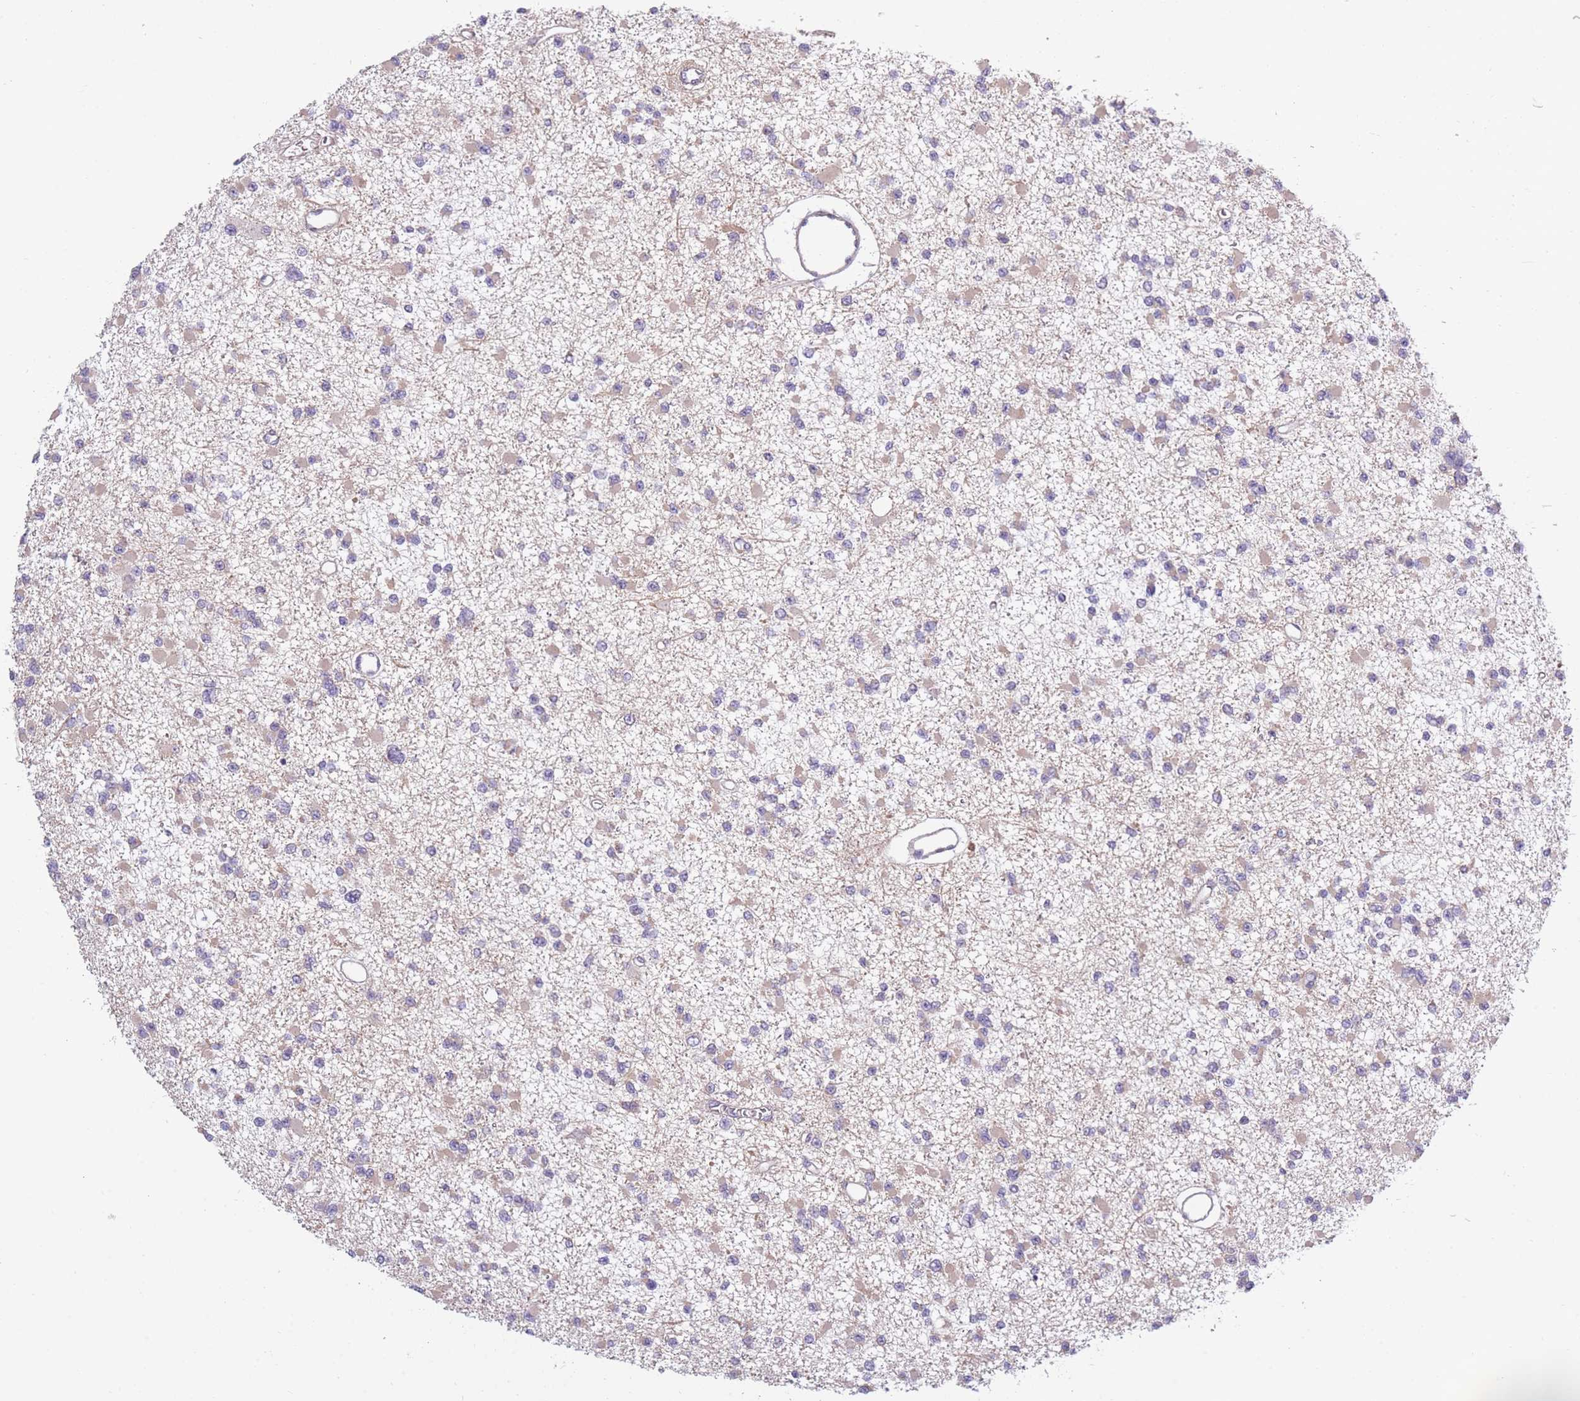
{"staining": {"intensity": "weak", "quantity": "25%-75%", "location": "cytoplasmic/membranous"}, "tissue": "glioma", "cell_type": "Tumor cells", "image_type": "cancer", "snomed": [{"axis": "morphology", "description": "Glioma, malignant, Low grade"}, {"axis": "topography", "description": "Brain"}], "caption": "High-magnification brightfield microscopy of malignant glioma (low-grade) stained with DAB (3,3'-diaminobenzidine) (brown) and counterstained with hematoxylin (blue). tumor cells exhibit weak cytoplasmic/membranous positivity is appreciated in about25%-75% of cells.", "gene": "CCNQ", "patient": {"sex": "female", "age": 22}}